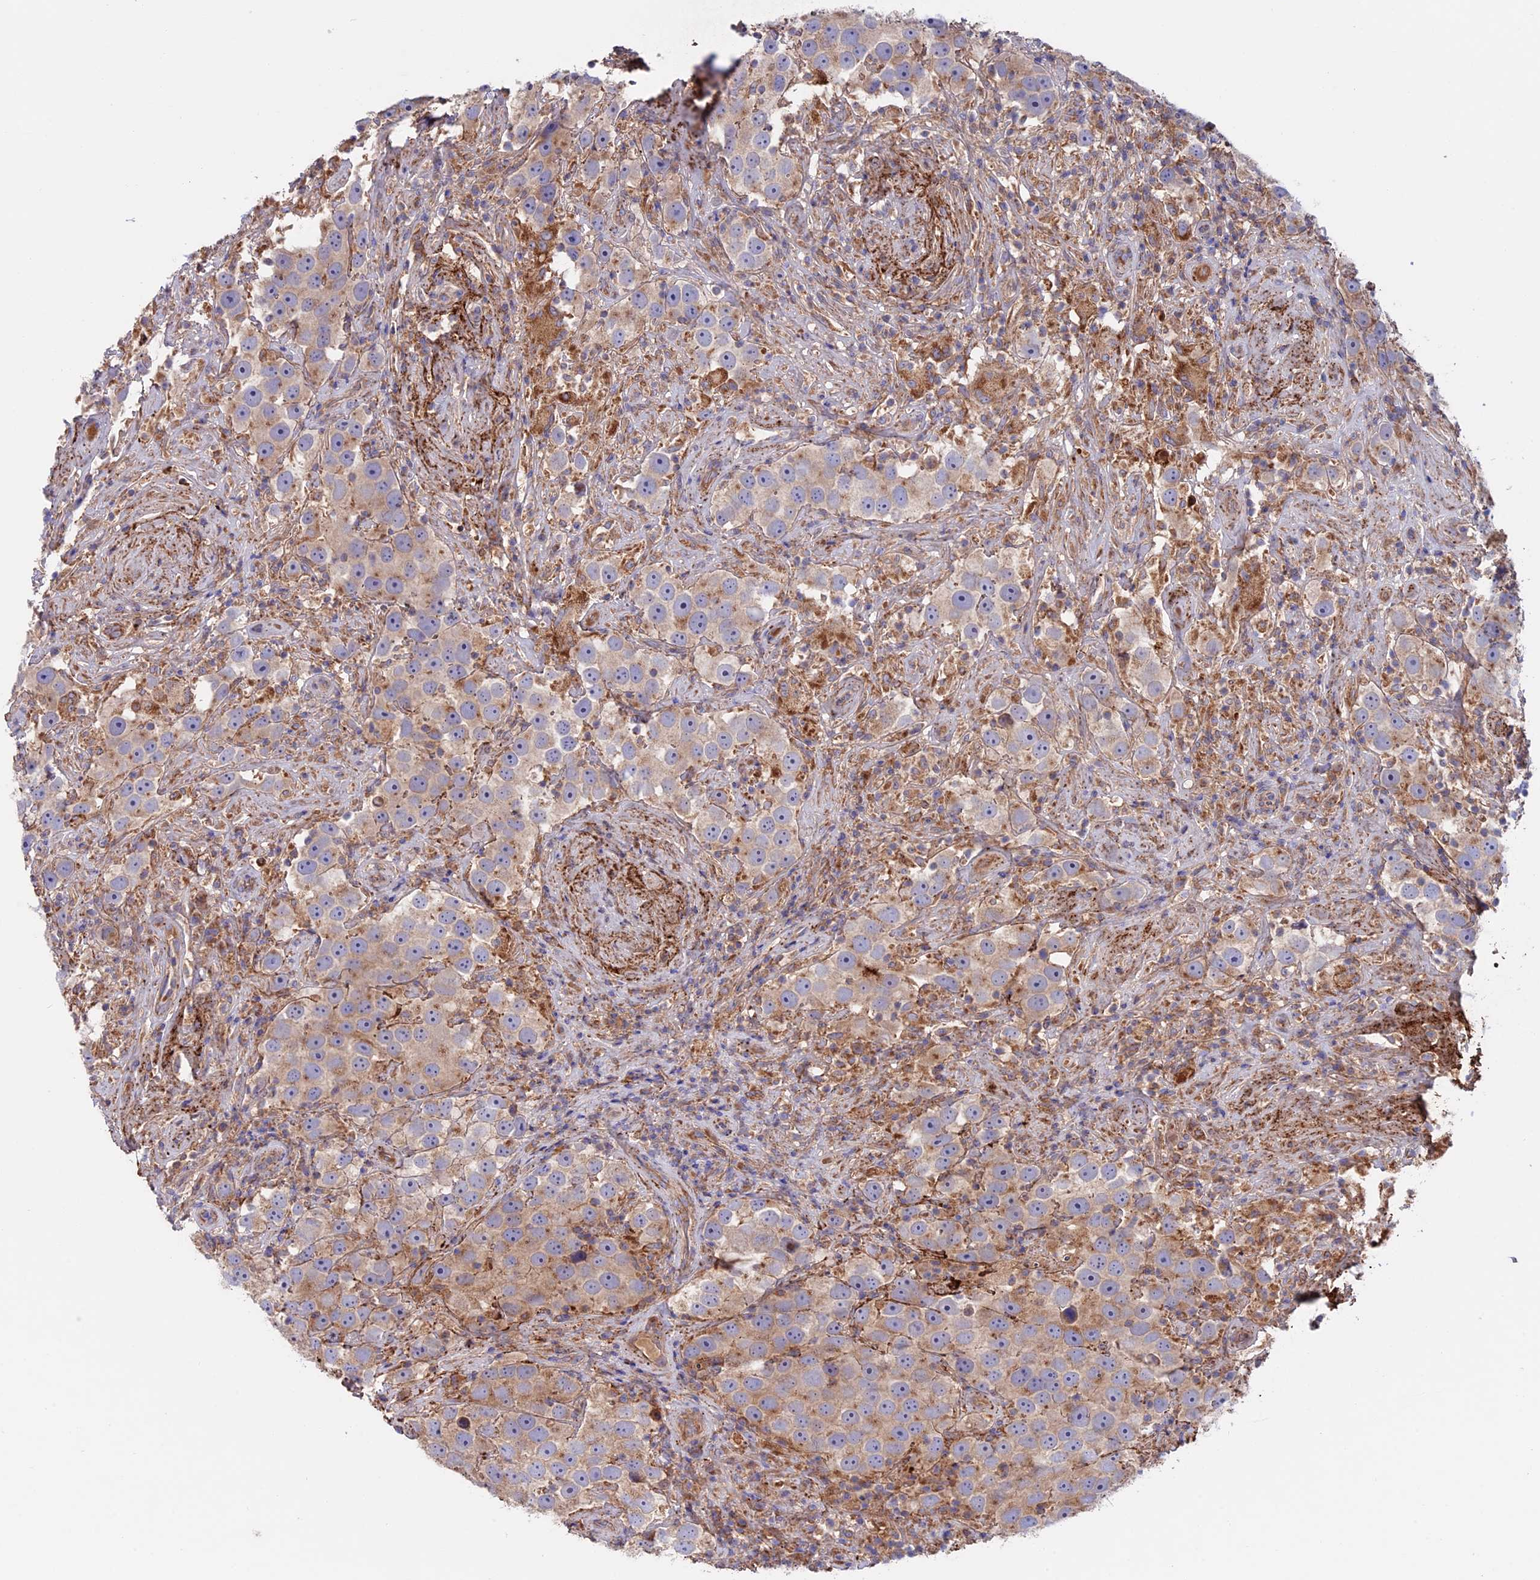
{"staining": {"intensity": "weak", "quantity": "25%-75%", "location": "cytoplasmic/membranous"}, "tissue": "testis cancer", "cell_type": "Tumor cells", "image_type": "cancer", "snomed": [{"axis": "morphology", "description": "Seminoma, NOS"}, {"axis": "topography", "description": "Testis"}], "caption": "About 25%-75% of tumor cells in seminoma (testis) exhibit weak cytoplasmic/membranous protein staining as visualized by brown immunohistochemical staining.", "gene": "PTPN9", "patient": {"sex": "male", "age": 49}}